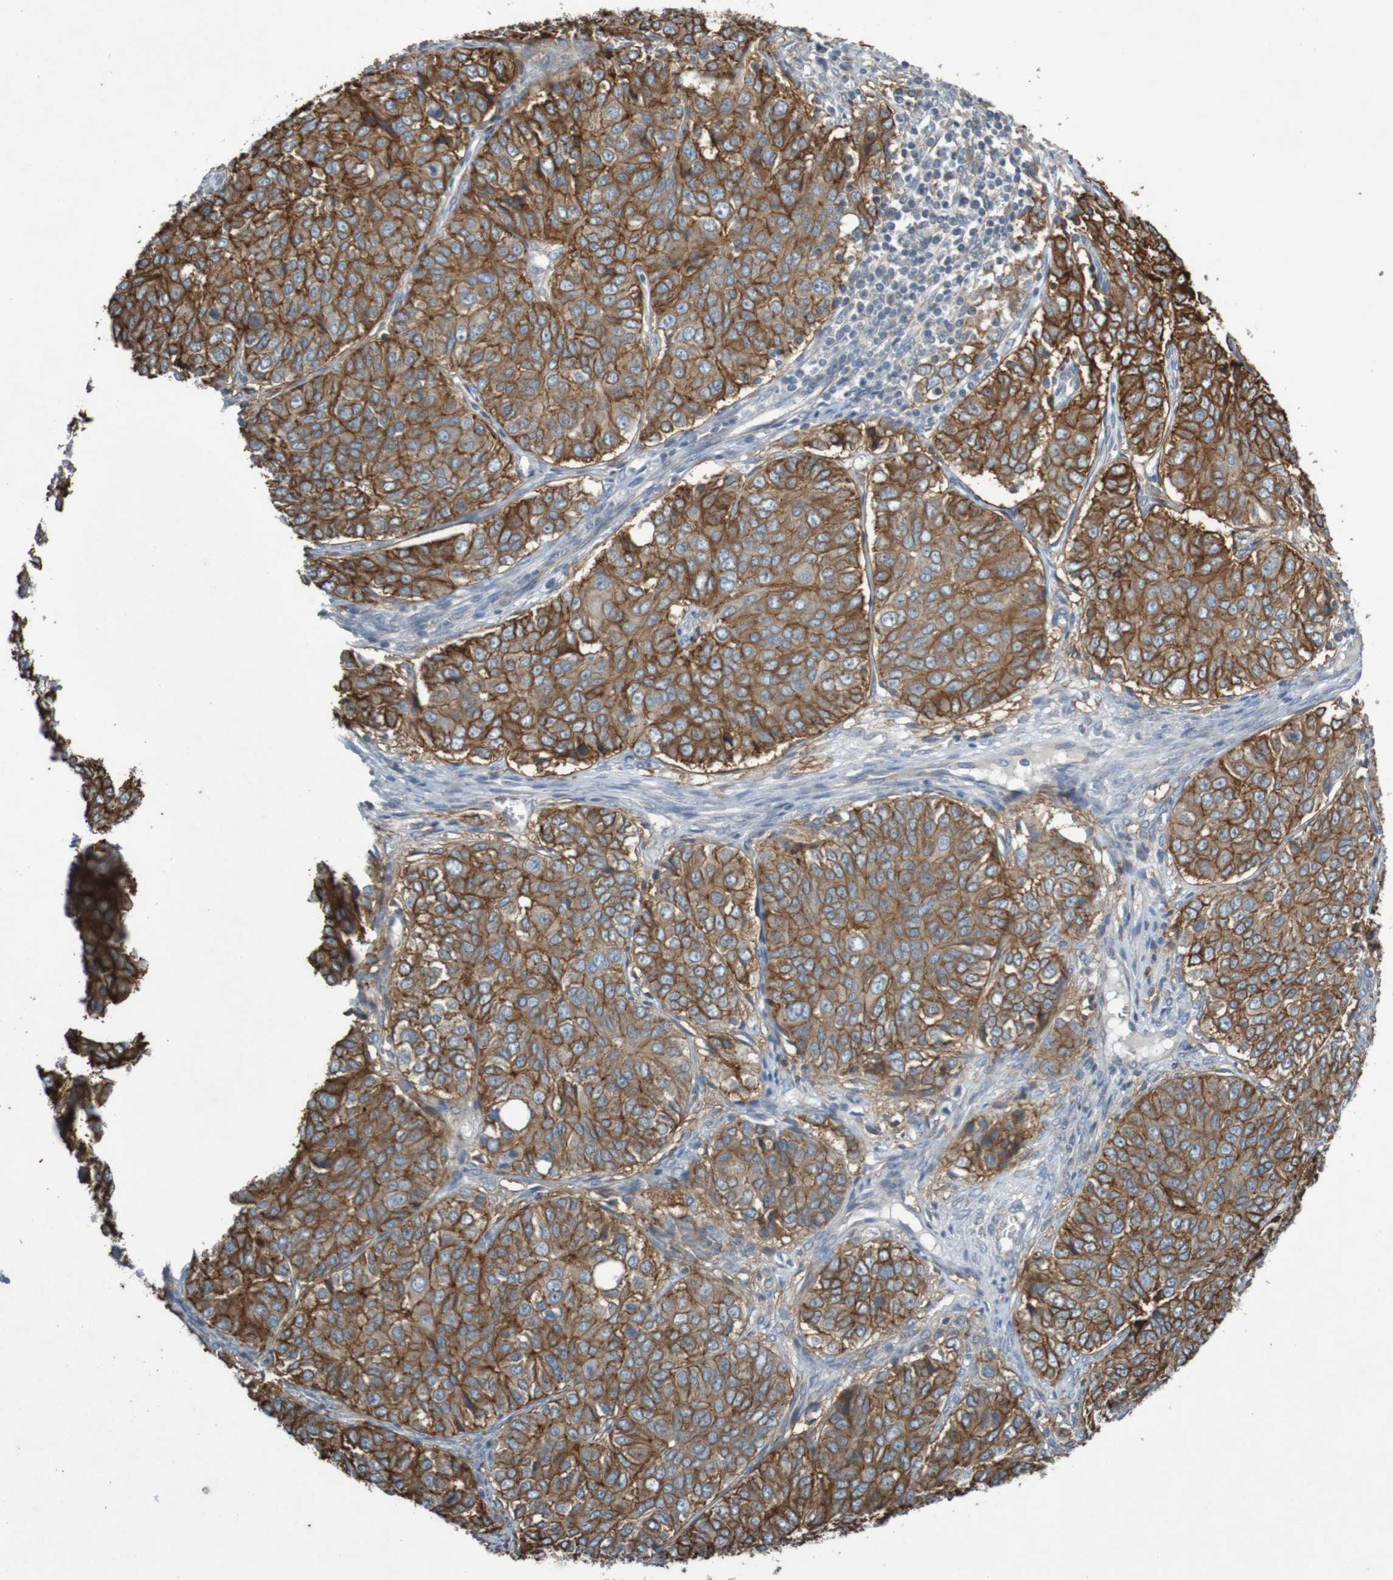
{"staining": {"intensity": "strong", "quantity": ">75%", "location": "cytoplasmic/membranous"}, "tissue": "ovarian cancer", "cell_type": "Tumor cells", "image_type": "cancer", "snomed": [{"axis": "morphology", "description": "Carcinoma, endometroid"}, {"axis": "topography", "description": "Ovary"}], "caption": "About >75% of tumor cells in endometroid carcinoma (ovarian) demonstrate strong cytoplasmic/membranous protein positivity as visualized by brown immunohistochemical staining.", "gene": "B3GAT2", "patient": {"sex": "female", "age": 51}}